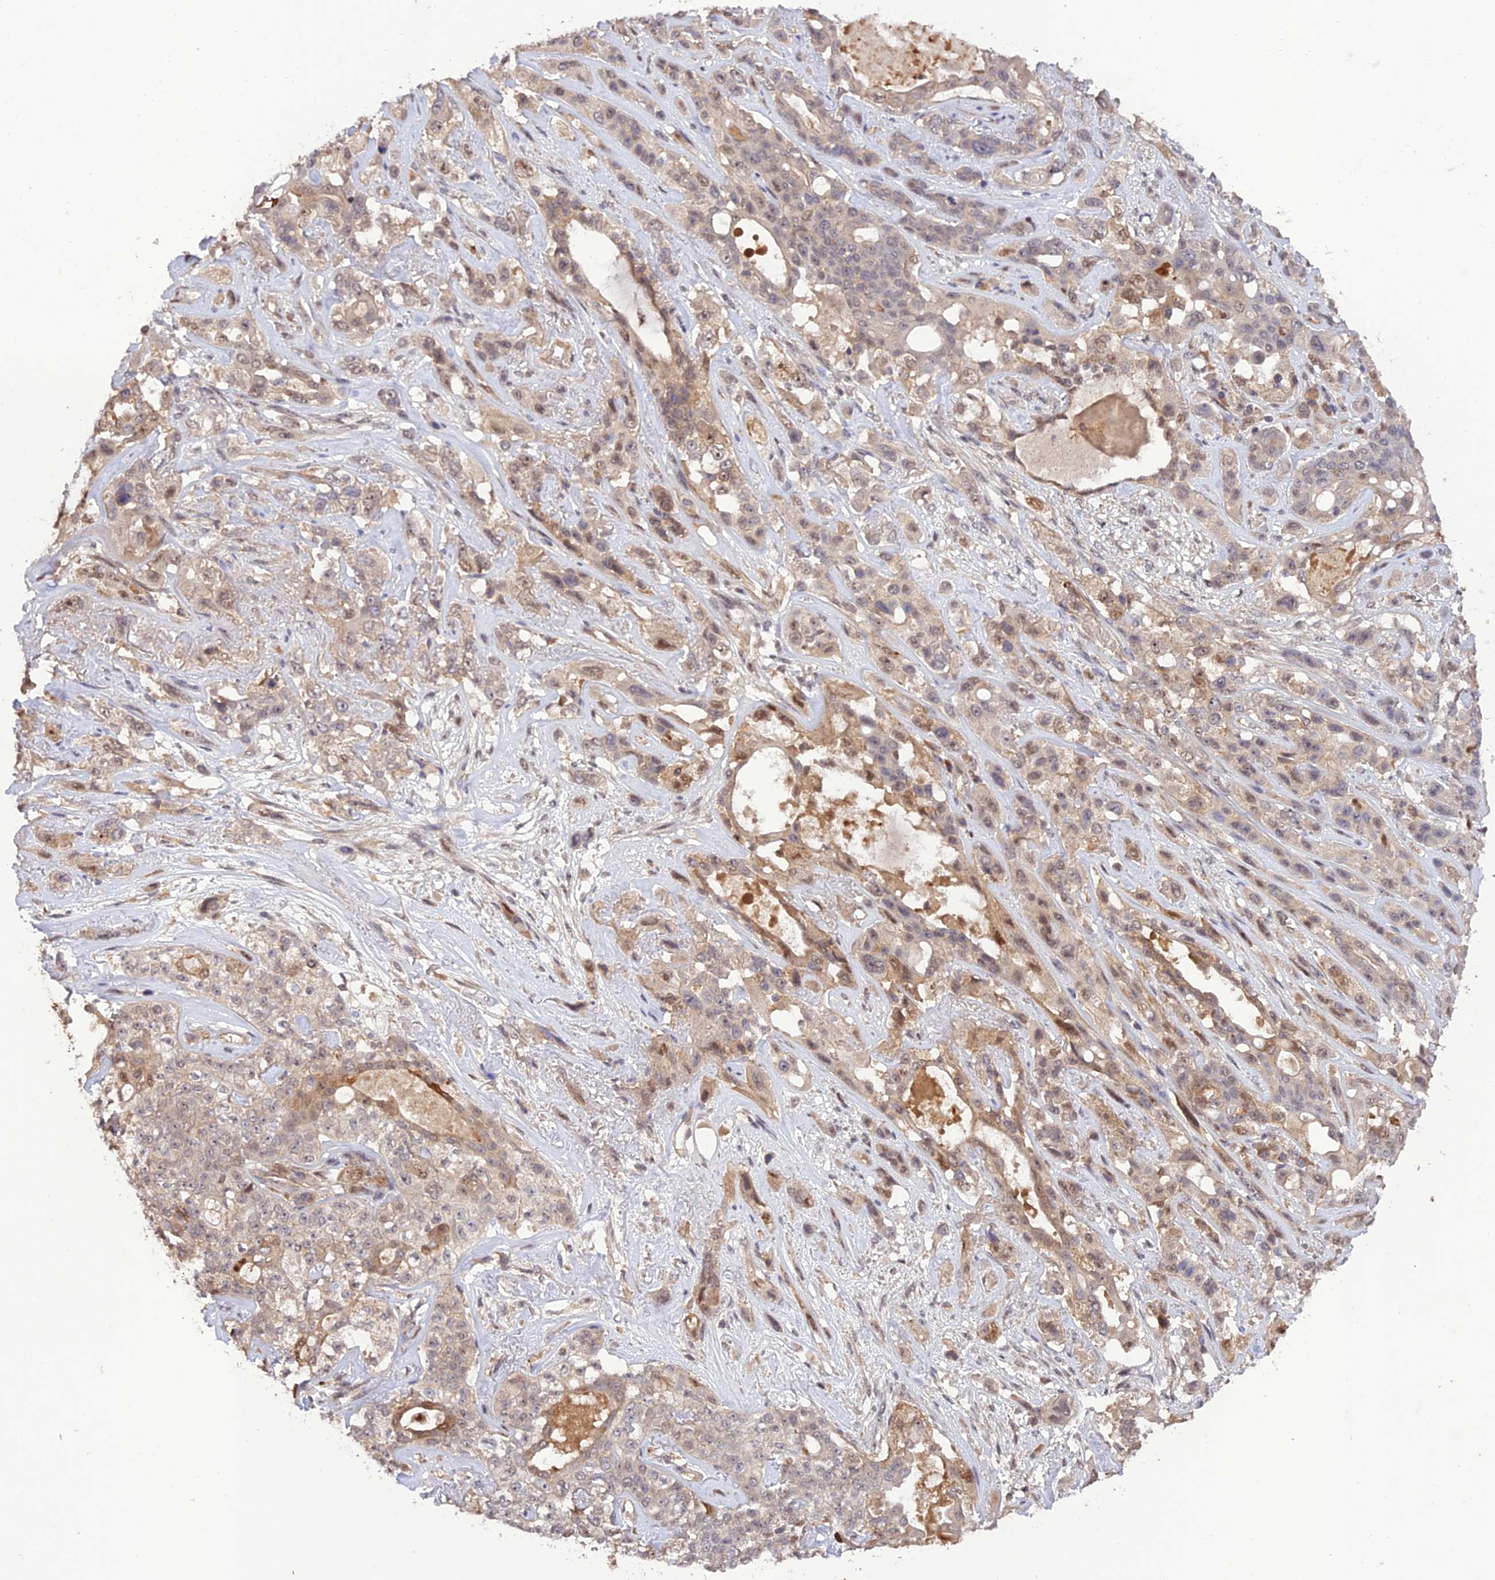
{"staining": {"intensity": "moderate", "quantity": "<25%", "location": "nuclear"}, "tissue": "lung cancer", "cell_type": "Tumor cells", "image_type": "cancer", "snomed": [{"axis": "morphology", "description": "Squamous cell carcinoma, NOS"}, {"axis": "topography", "description": "Lung"}], "caption": "Immunohistochemistry photomicrograph of neoplastic tissue: human lung squamous cell carcinoma stained using IHC exhibits low levels of moderate protein expression localized specifically in the nuclear of tumor cells, appearing as a nuclear brown color.", "gene": "REV1", "patient": {"sex": "female", "age": 70}}